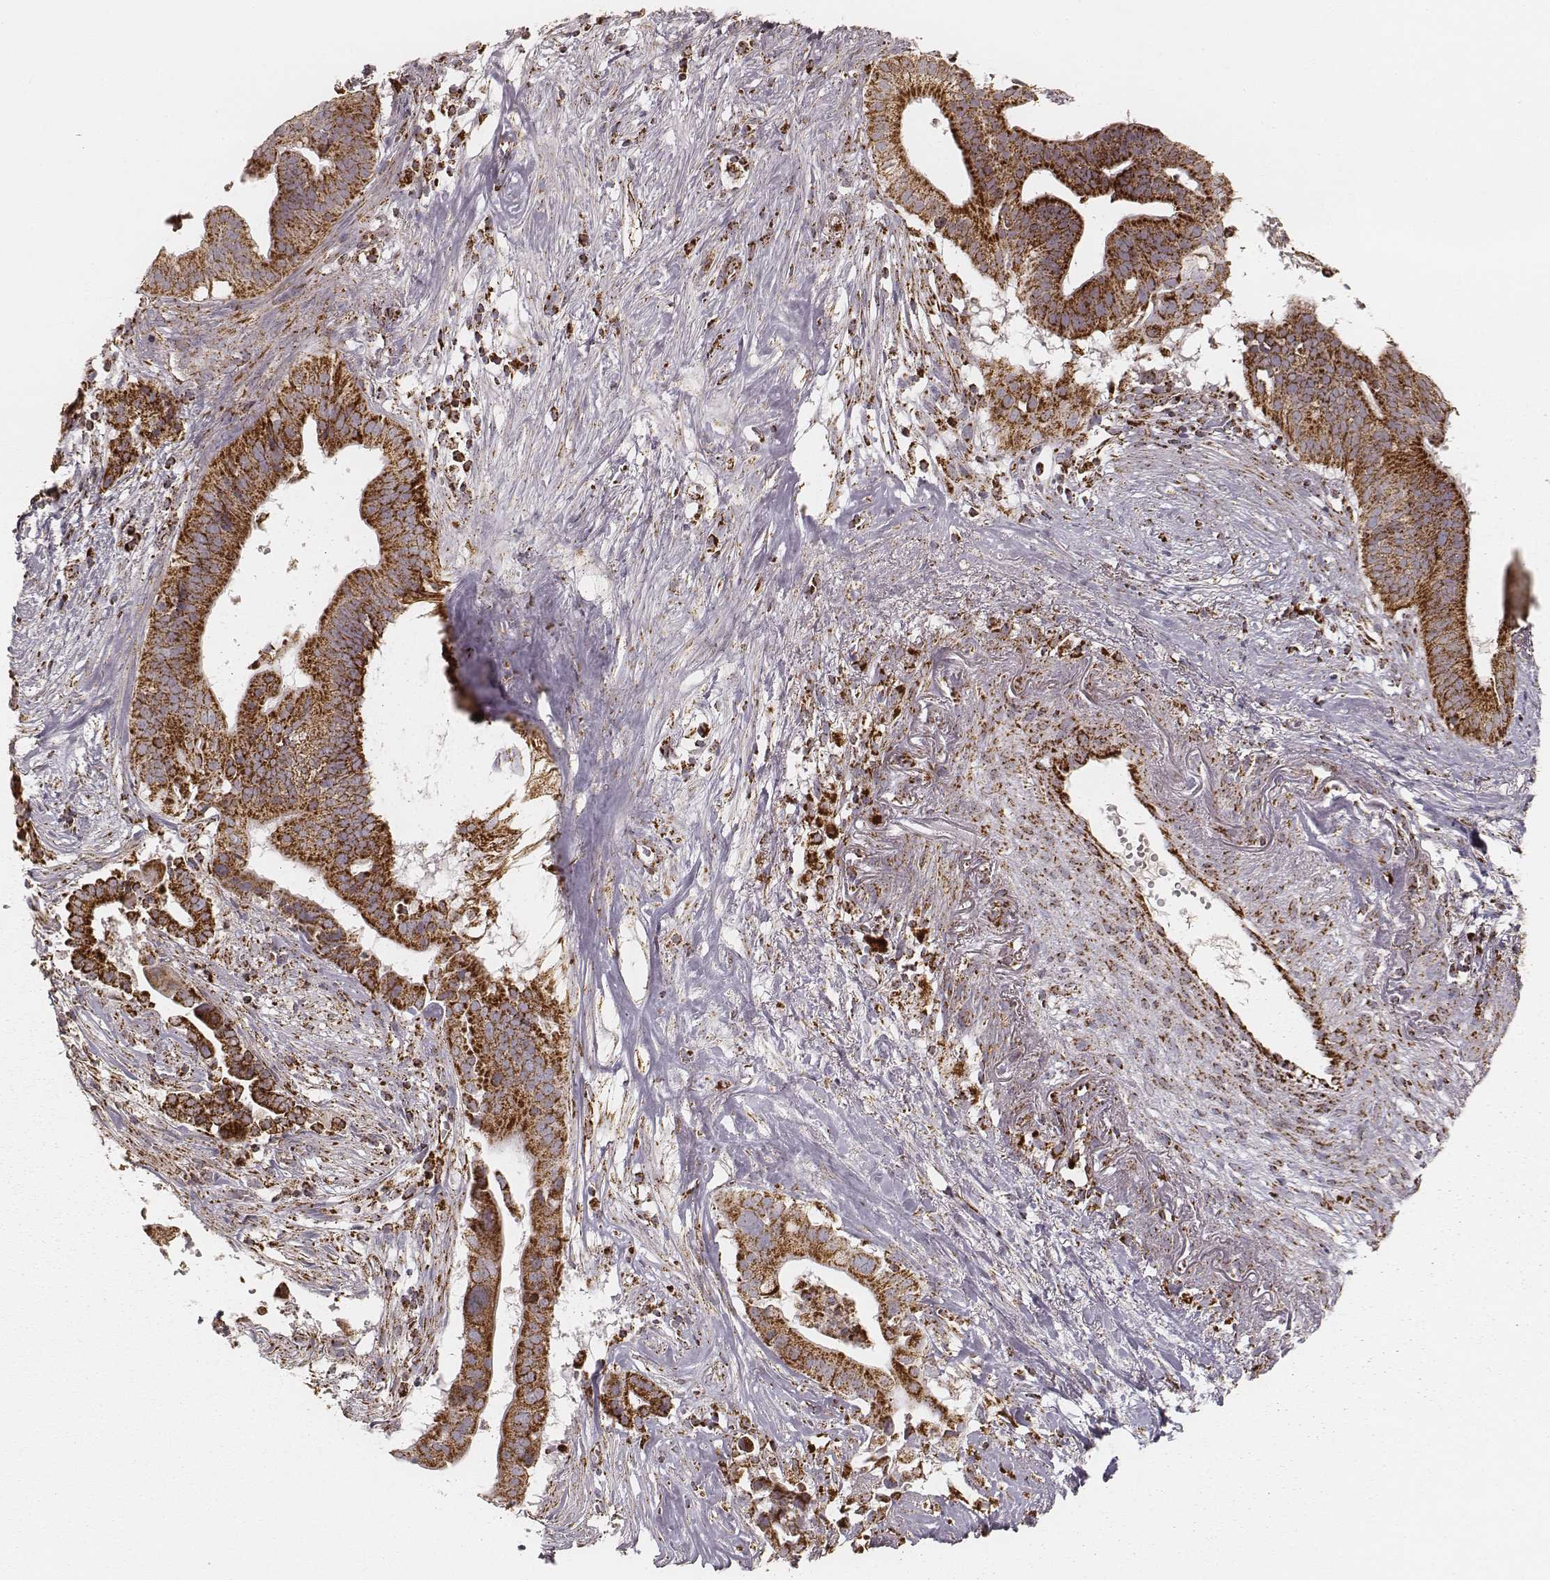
{"staining": {"intensity": "strong", "quantity": ">75%", "location": "cytoplasmic/membranous"}, "tissue": "pancreatic cancer", "cell_type": "Tumor cells", "image_type": "cancer", "snomed": [{"axis": "morphology", "description": "Adenocarcinoma, NOS"}, {"axis": "topography", "description": "Pancreas"}], "caption": "The photomicrograph demonstrates staining of pancreatic cancer, revealing strong cytoplasmic/membranous protein expression (brown color) within tumor cells. (Stains: DAB (3,3'-diaminobenzidine) in brown, nuclei in blue, Microscopy: brightfield microscopy at high magnification).", "gene": "CS", "patient": {"sex": "male", "age": 61}}